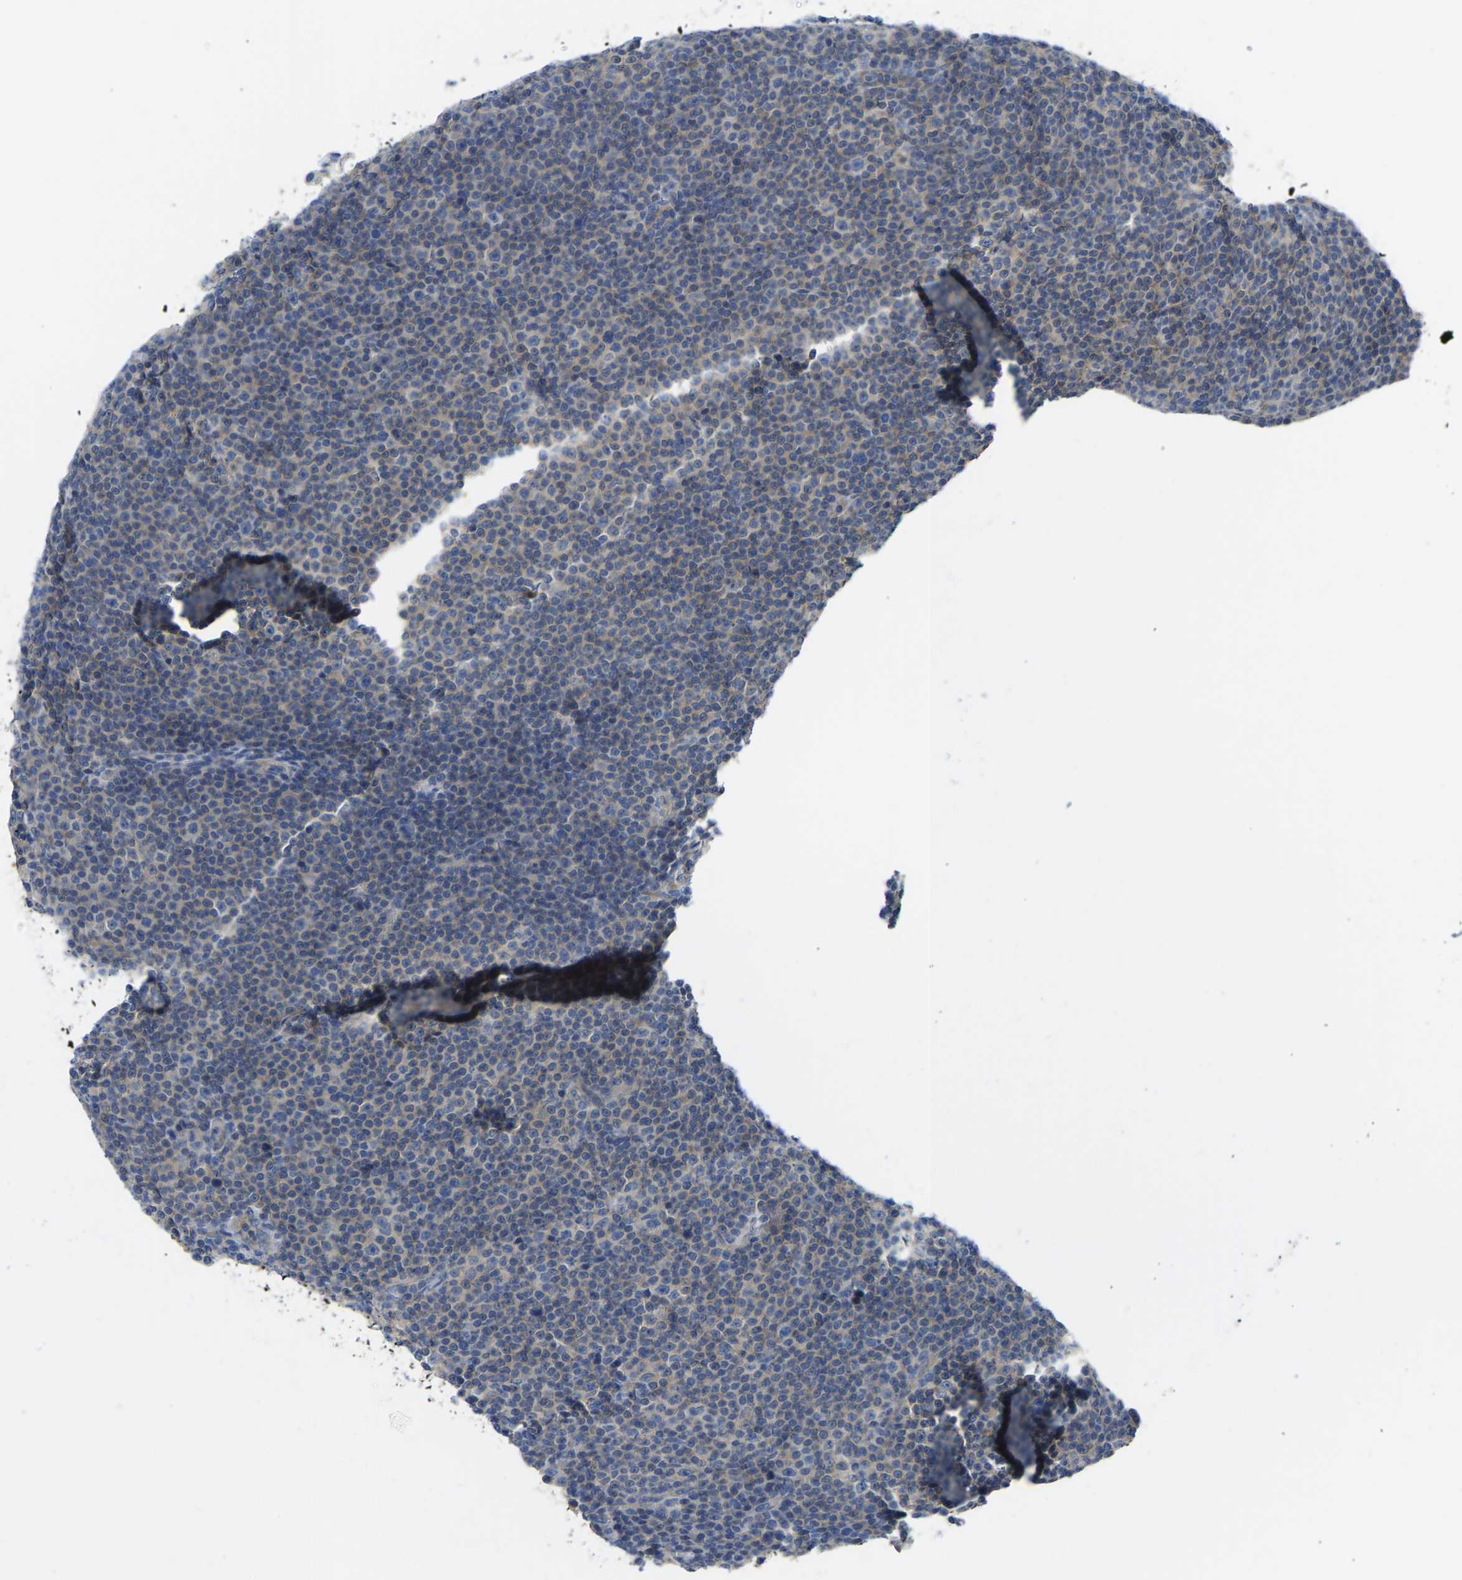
{"staining": {"intensity": "weak", "quantity": "<25%", "location": "cytoplasmic/membranous"}, "tissue": "lymphoma", "cell_type": "Tumor cells", "image_type": "cancer", "snomed": [{"axis": "morphology", "description": "Malignant lymphoma, non-Hodgkin's type, Low grade"}, {"axis": "topography", "description": "Lymph node"}], "caption": "High magnification brightfield microscopy of low-grade malignant lymphoma, non-Hodgkin's type stained with DAB (brown) and counterstained with hematoxylin (blue): tumor cells show no significant expression.", "gene": "PPP3CA", "patient": {"sex": "female", "age": 67}}